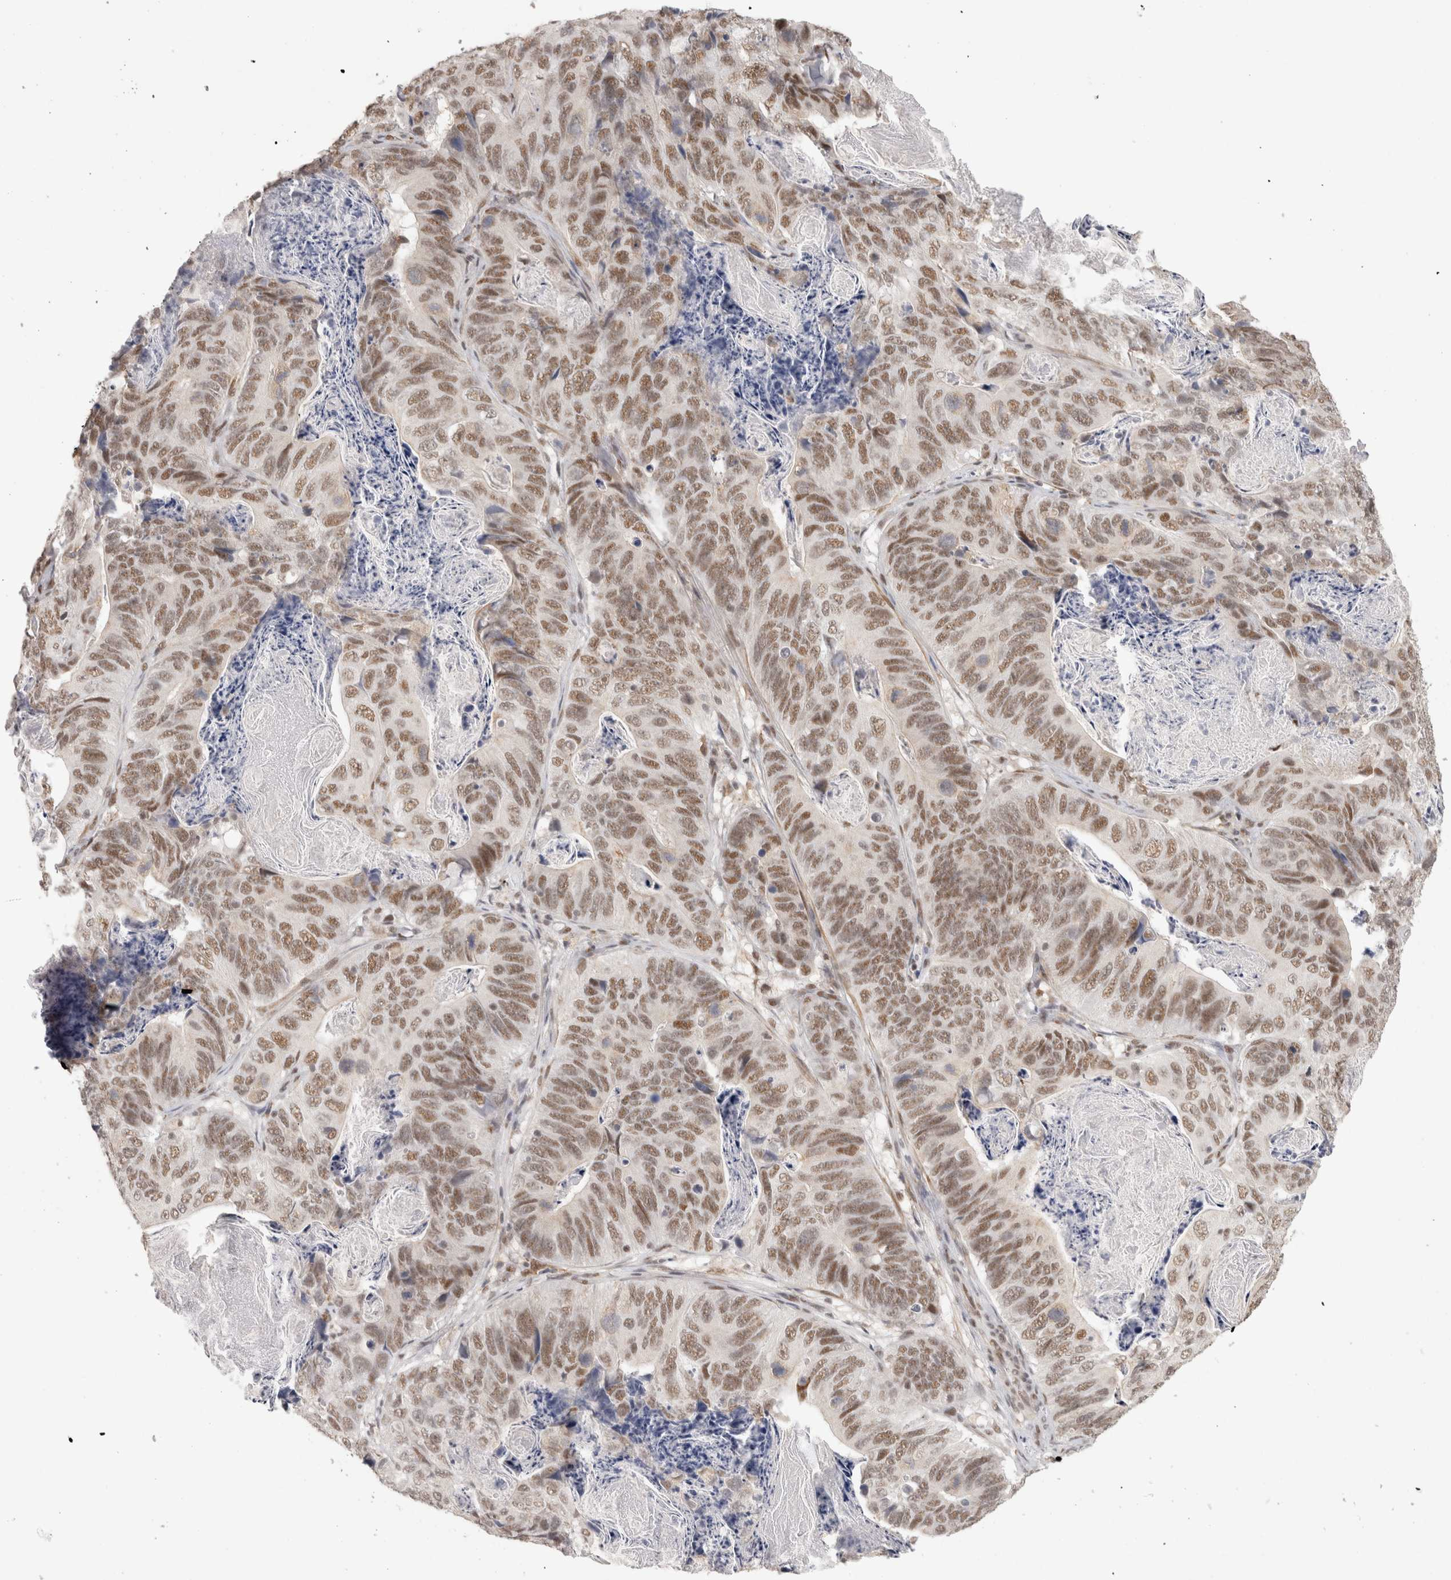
{"staining": {"intensity": "moderate", "quantity": ">75%", "location": "nuclear"}, "tissue": "stomach cancer", "cell_type": "Tumor cells", "image_type": "cancer", "snomed": [{"axis": "morphology", "description": "Normal tissue, NOS"}, {"axis": "morphology", "description": "Adenocarcinoma, NOS"}, {"axis": "topography", "description": "Stomach"}], "caption": "Protein expression analysis of human stomach adenocarcinoma reveals moderate nuclear expression in approximately >75% of tumor cells.", "gene": "ZNF830", "patient": {"sex": "female", "age": 89}}